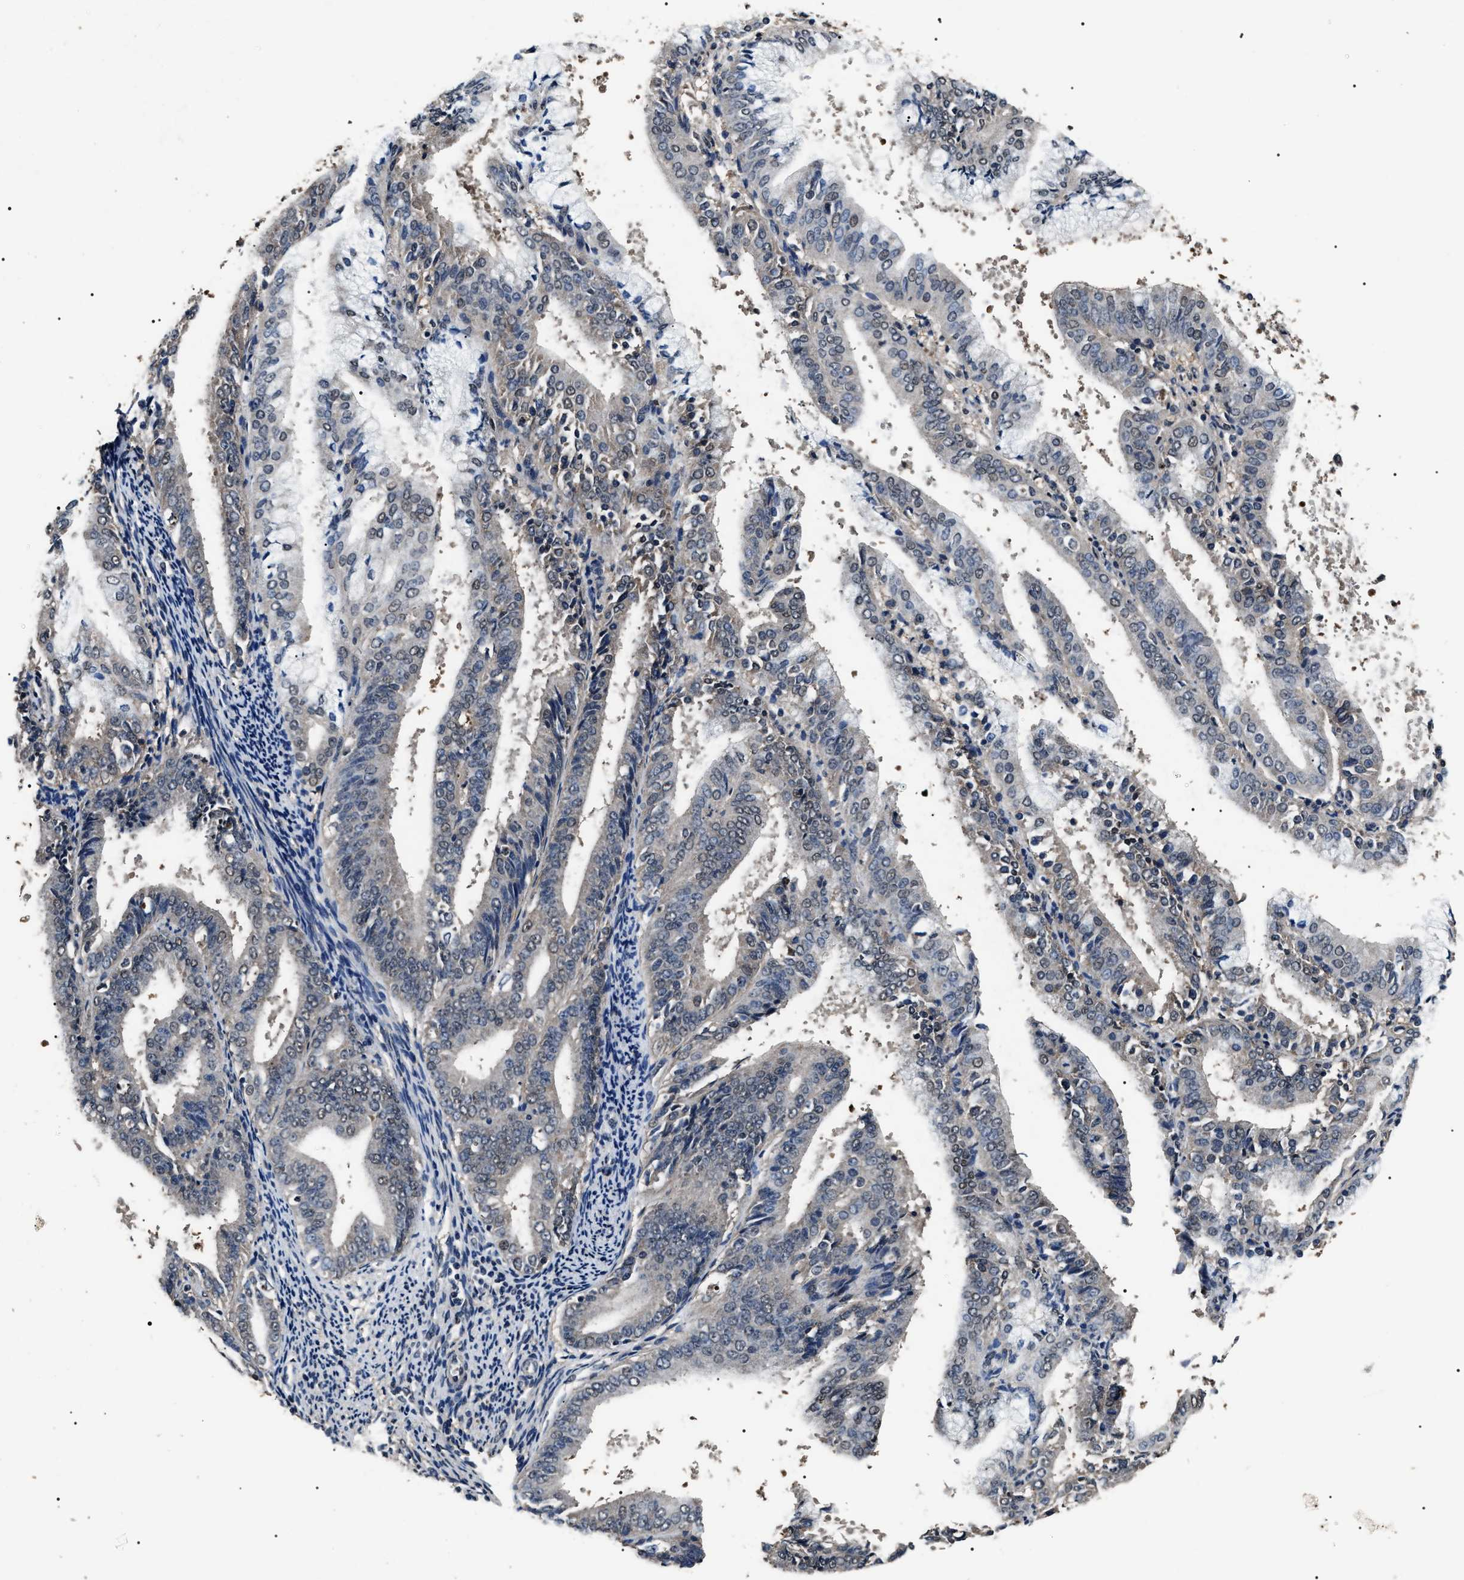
{"staining": {"intensity": "weak", "quantity": "25%-75%", "location": "cytoplasmic/membranous,nuclear"}, "tissue": "endometrial cancer", "cell_type": "Tumor cells", "image_type": "cancer", "snomed": [{"axis": "morphology", "description": "Adenocarcinoma, NOS"}, {"axis": "topography", "description": "Endometrium"}], "caption": "Endometrial cancer stained for a protein demonstrates weak cytoplasmic/membranous and nuclear positivity in tumor cells.", "gene": "ANP32E", "patient": {"sex": "female", "age": 63}}